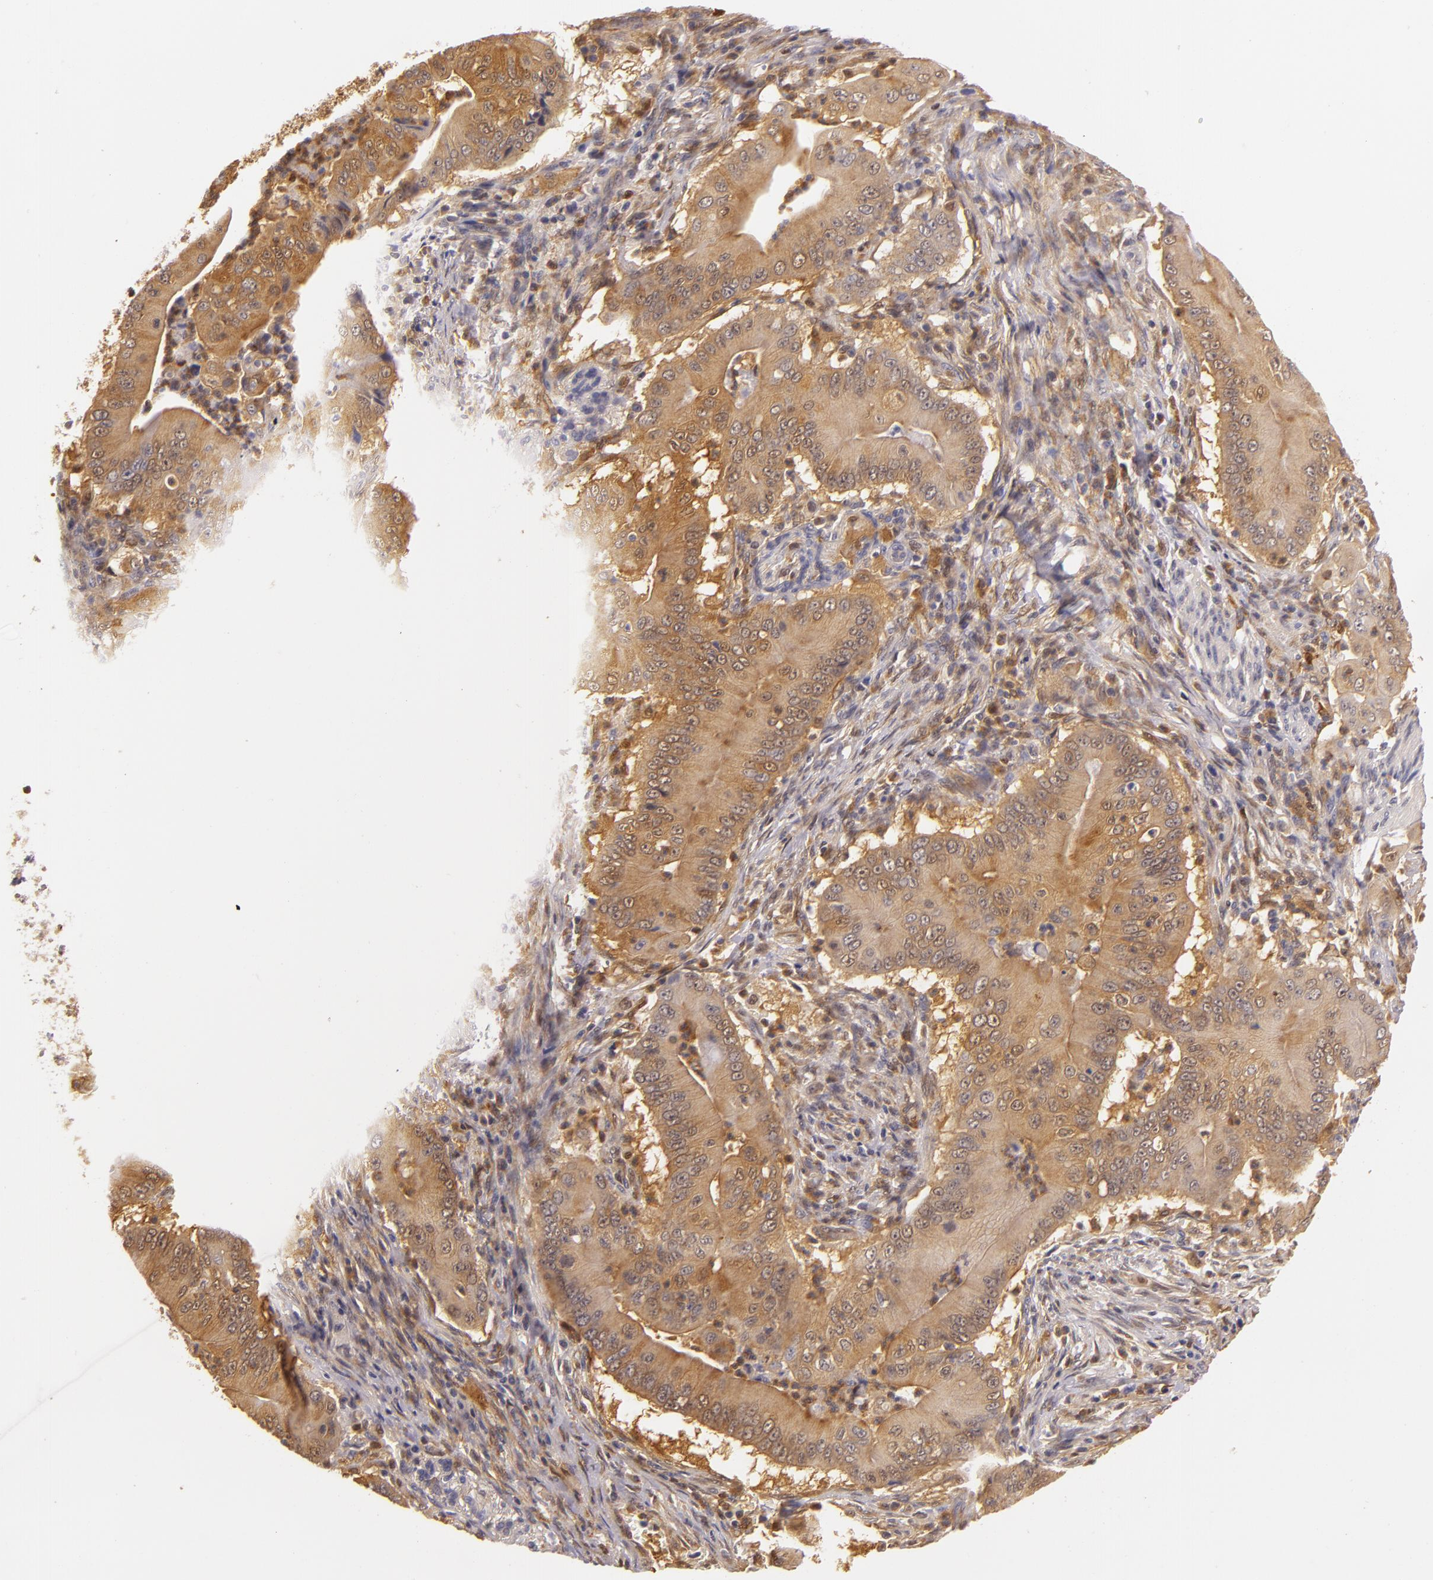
{"staining": {"intensity": "strong", "quantity": ">75%", "location": "cytoplasmic/membranous"}, "tissue": "pancreatic cancer", "cell_type": "Tumor cells", "image_type": "cancer", "snomed": [{"axis": "morphology", "description": "Adenocarcinoma, NOS"}, {"axis": "topography", "description": "Pancreas"}], "caption": "Strong cytoplasmic/membranous staining for a protein is appreciated in about >75% of tumor cells of adenocarcinoma (pancreatic) using immunohistochemistry (IHC).", "gene": "TOM1", "patient": {"sex": "male", "age": 62}}